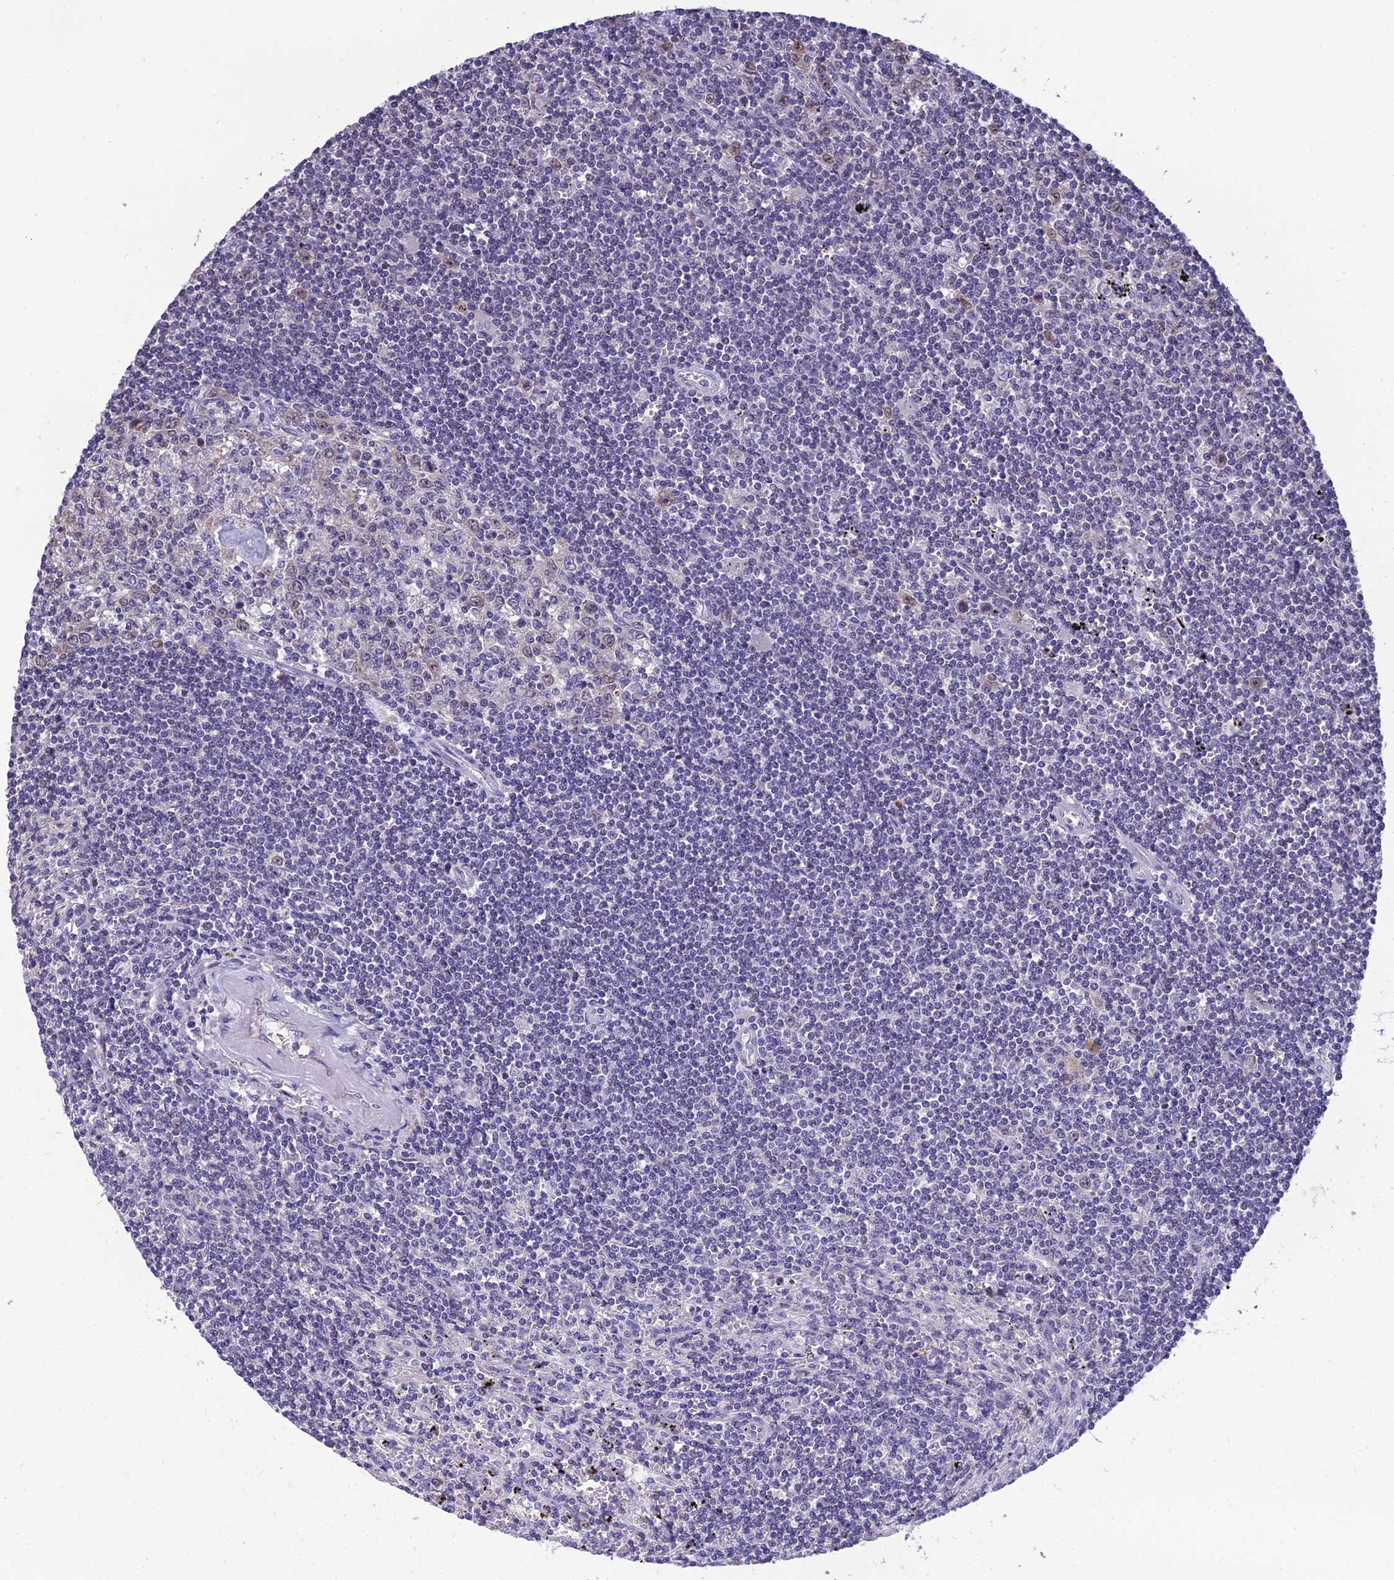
{"staining": {"intensity": "negative", "quantity": "none", "location": "none"}, "tissue": "lymphoma", "cell_type": "Tumor cells", "image_type": "cancer", "snomed": [{"axis": "morphology", "description": "Malignant lymphoma, non-Hodgkin's type, Low grade"}, {"axis": "topography", "description": "Spleen"}], "caption": "Immunohistochemical staining of low-grade malignant lymphoma, non-Hodgkin's type displays no significant expression in tumor cells.", "gene": "GRWD1", "patient": {"sex": "male", "age": 76}}